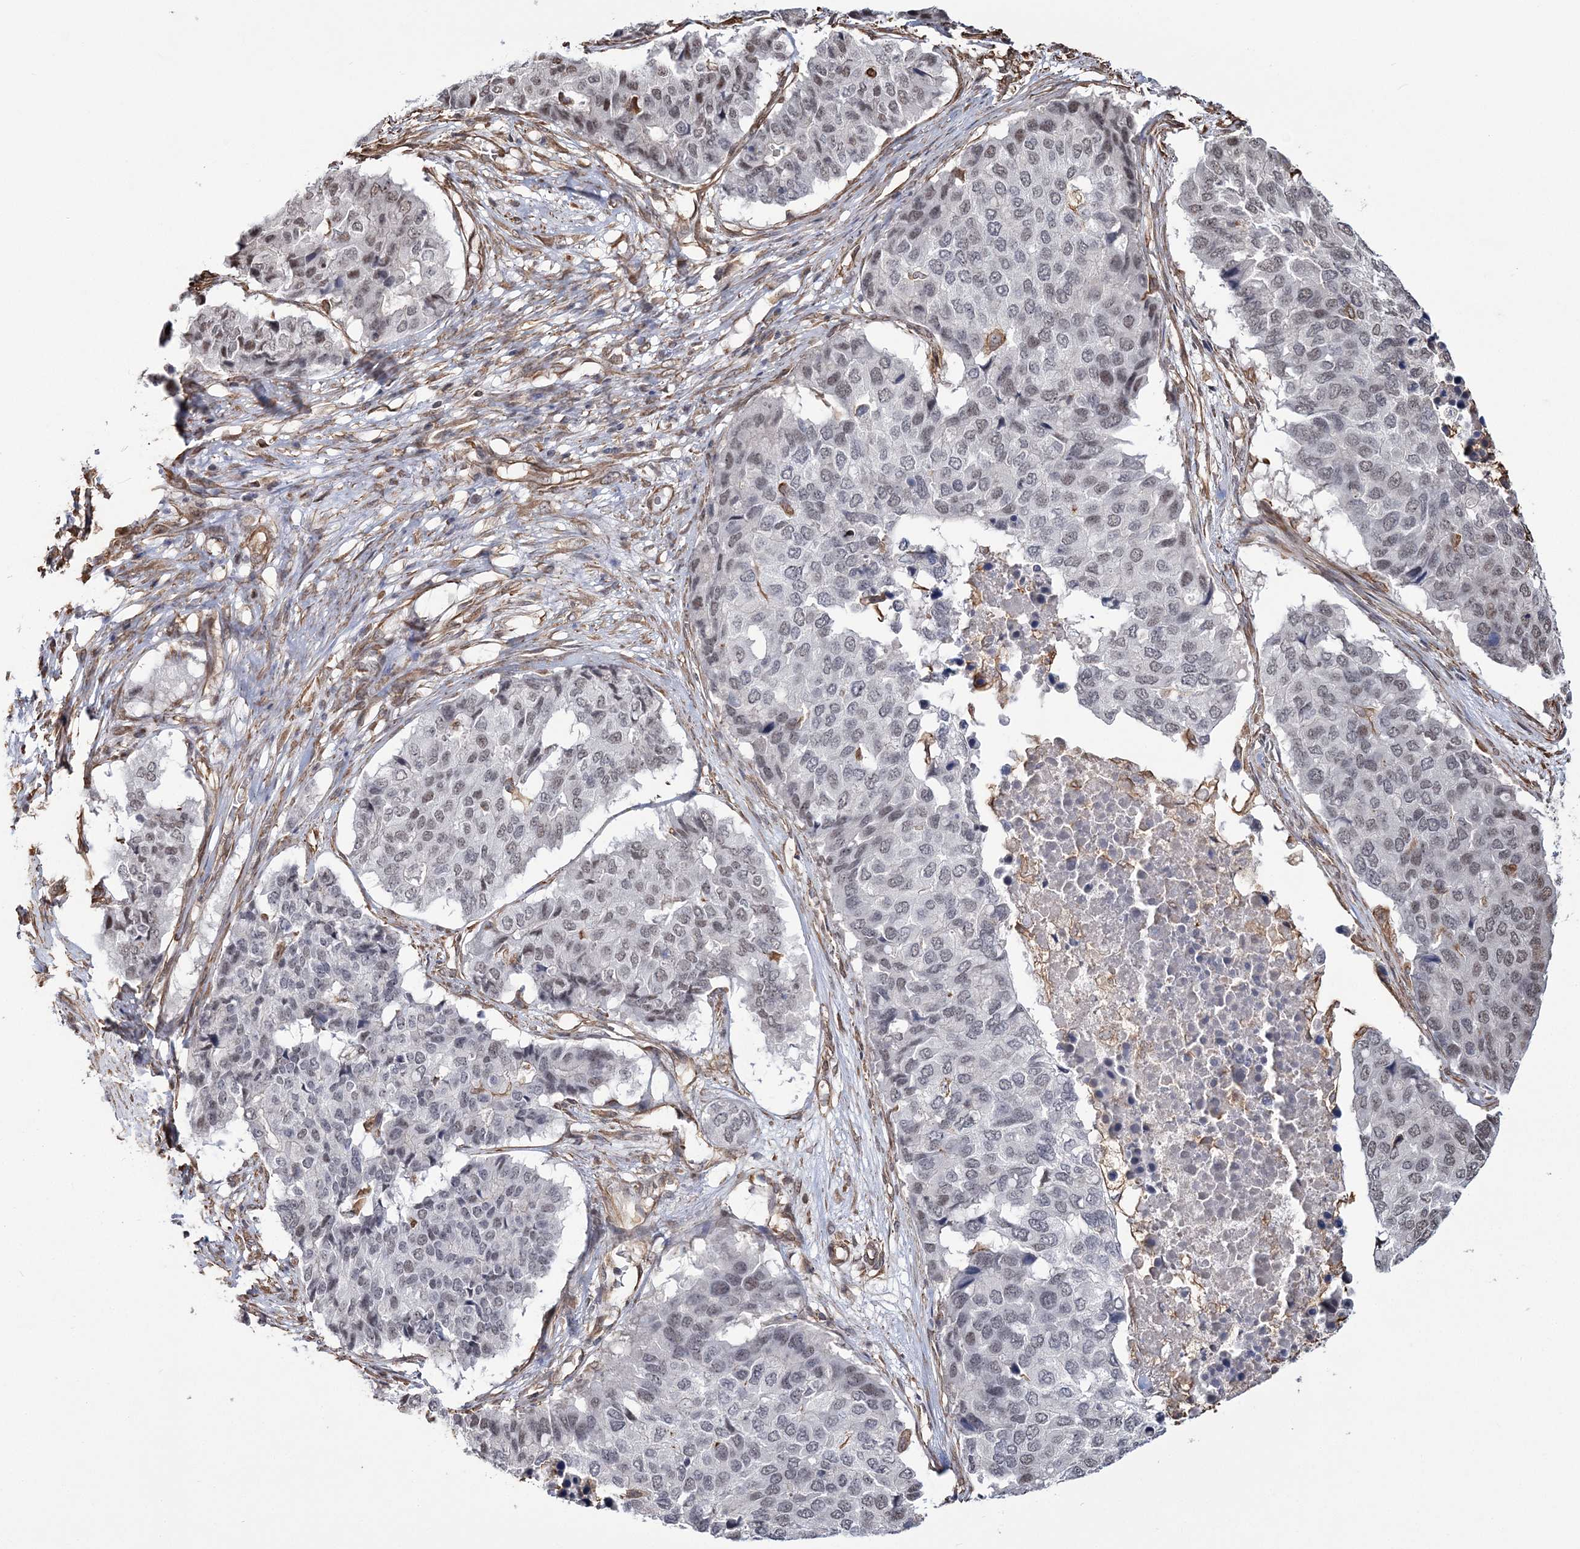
{"staining": {"intensity": "weak", "quantity": "<25%", "location": "nuclear"}, "tissue": "pancreatic cancer", "cell_type": "Tumor cells", "image_type": "cancer", "snomed": [{"axis": "morphology", "description": "Adenocarcinoma, NOS"}, {"axis": "topography", "description": "Pancreas"}], "caption": "This is an immunohistochemistry photomicrograph of human pancreatic adenocarcinoma. There is no positivity in tumor cells.", "gene": "ATP11B", "patient": {"sex": "male", "age": 50}}